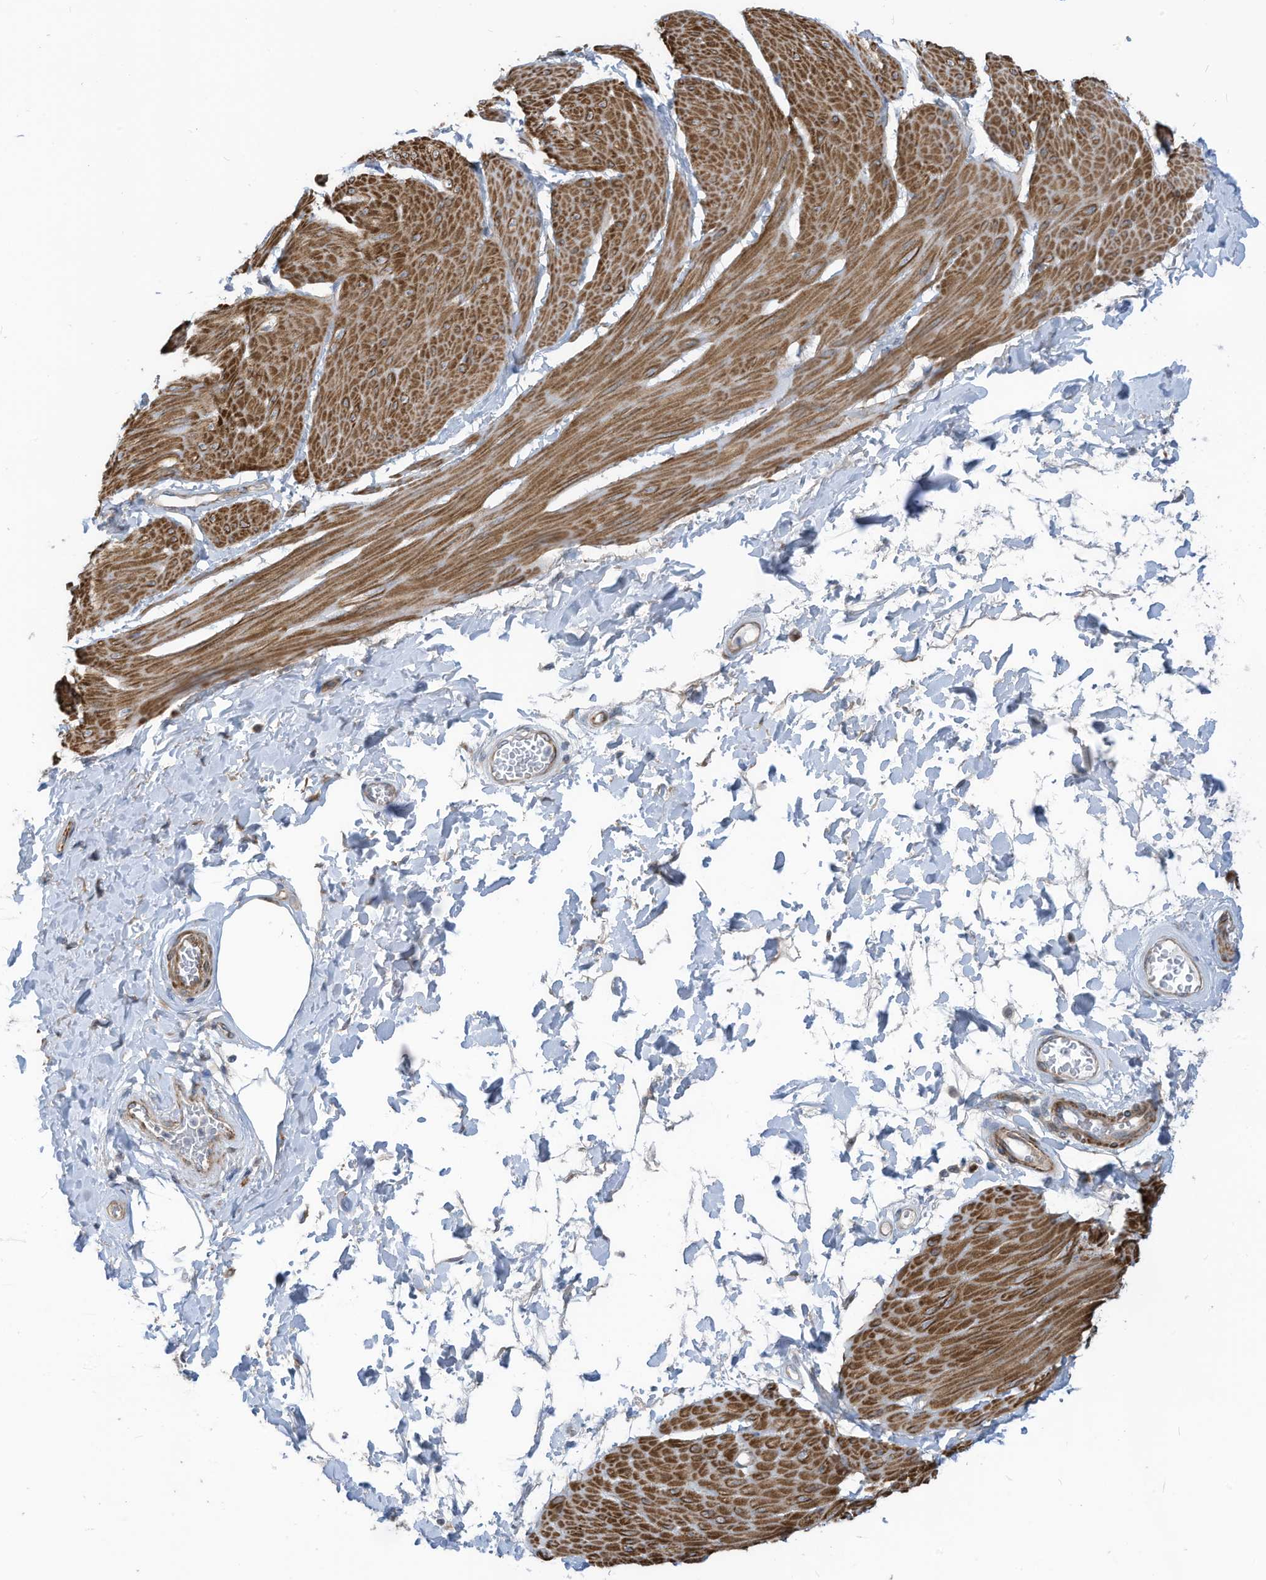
{"staining": {"intensity": "moderate", "quantity": ">75%", "location": "cytoplasmic/membranous"}, "tissue": "smooth muscle", "cell_type": "Smooth muscle cells", "image_type": "normal", "snomed": [{"axis": "morphology", "description": "Urothelial carcinoma, High grade"}, {"axis": "topography", "description": "Urinary bladder"}], "caption": "High-power microscopy captured an immunohistochemistry (IHC) micrograph of normal smooth muscle, revealing moderate cytoplasmic/membranous positivity in about >75% of smooth muscle cells. (DAB (3,3'-diaminobenzidine) = brown stain, brightfield microscopy at high magnification).", "gene": "GPATCH3", "patient": {"sex": "male", "age": 46}}